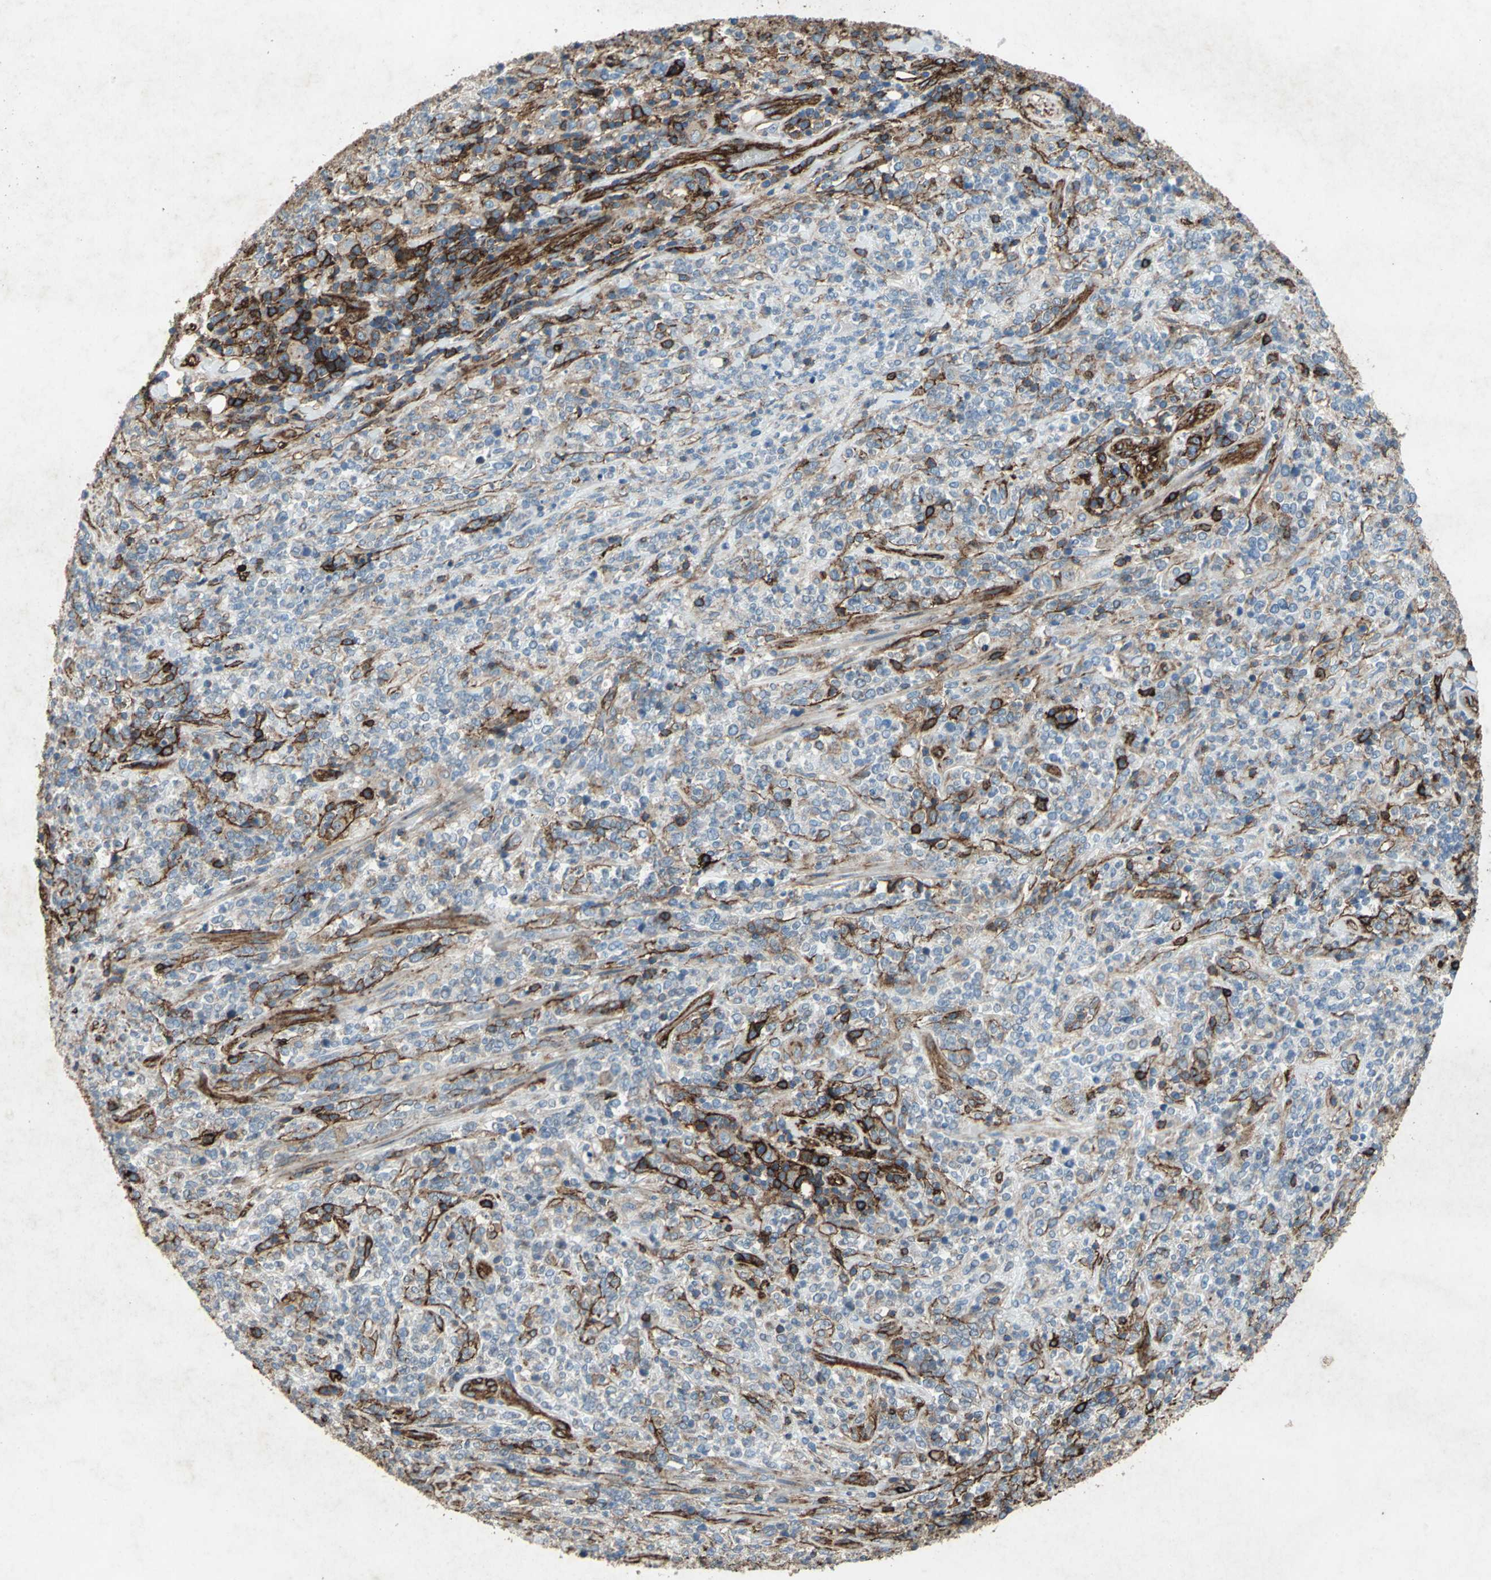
{"staining": {"intensity": "strong", "quantity": "<25%", "location": "cytoplasmic/membranous"}, "tissue": "lymphoma", "cell_type": "Tumor cells", "image_type": "cancer", "snomed": [{"axis": "morphology", "description": "Malignant lymphoma, non-Hodgkin's type, High grade"}, {"axis": "topography", "description": "Soft tissue"}], "caption": "High-magnification brightfield microscopy of high-grade malignant lymphoma, non-Hodgkin's type stained with DAB (3,3'-diaminobenzidine) (brown) and counterstained with hematoxylin (blue). tumor cells exhibit strong cytoplasmic/membranous staining is appreciated in approximately<25% of cells.", "gene": "CCR6", "patient": {"sex": "male", "age": 18}}